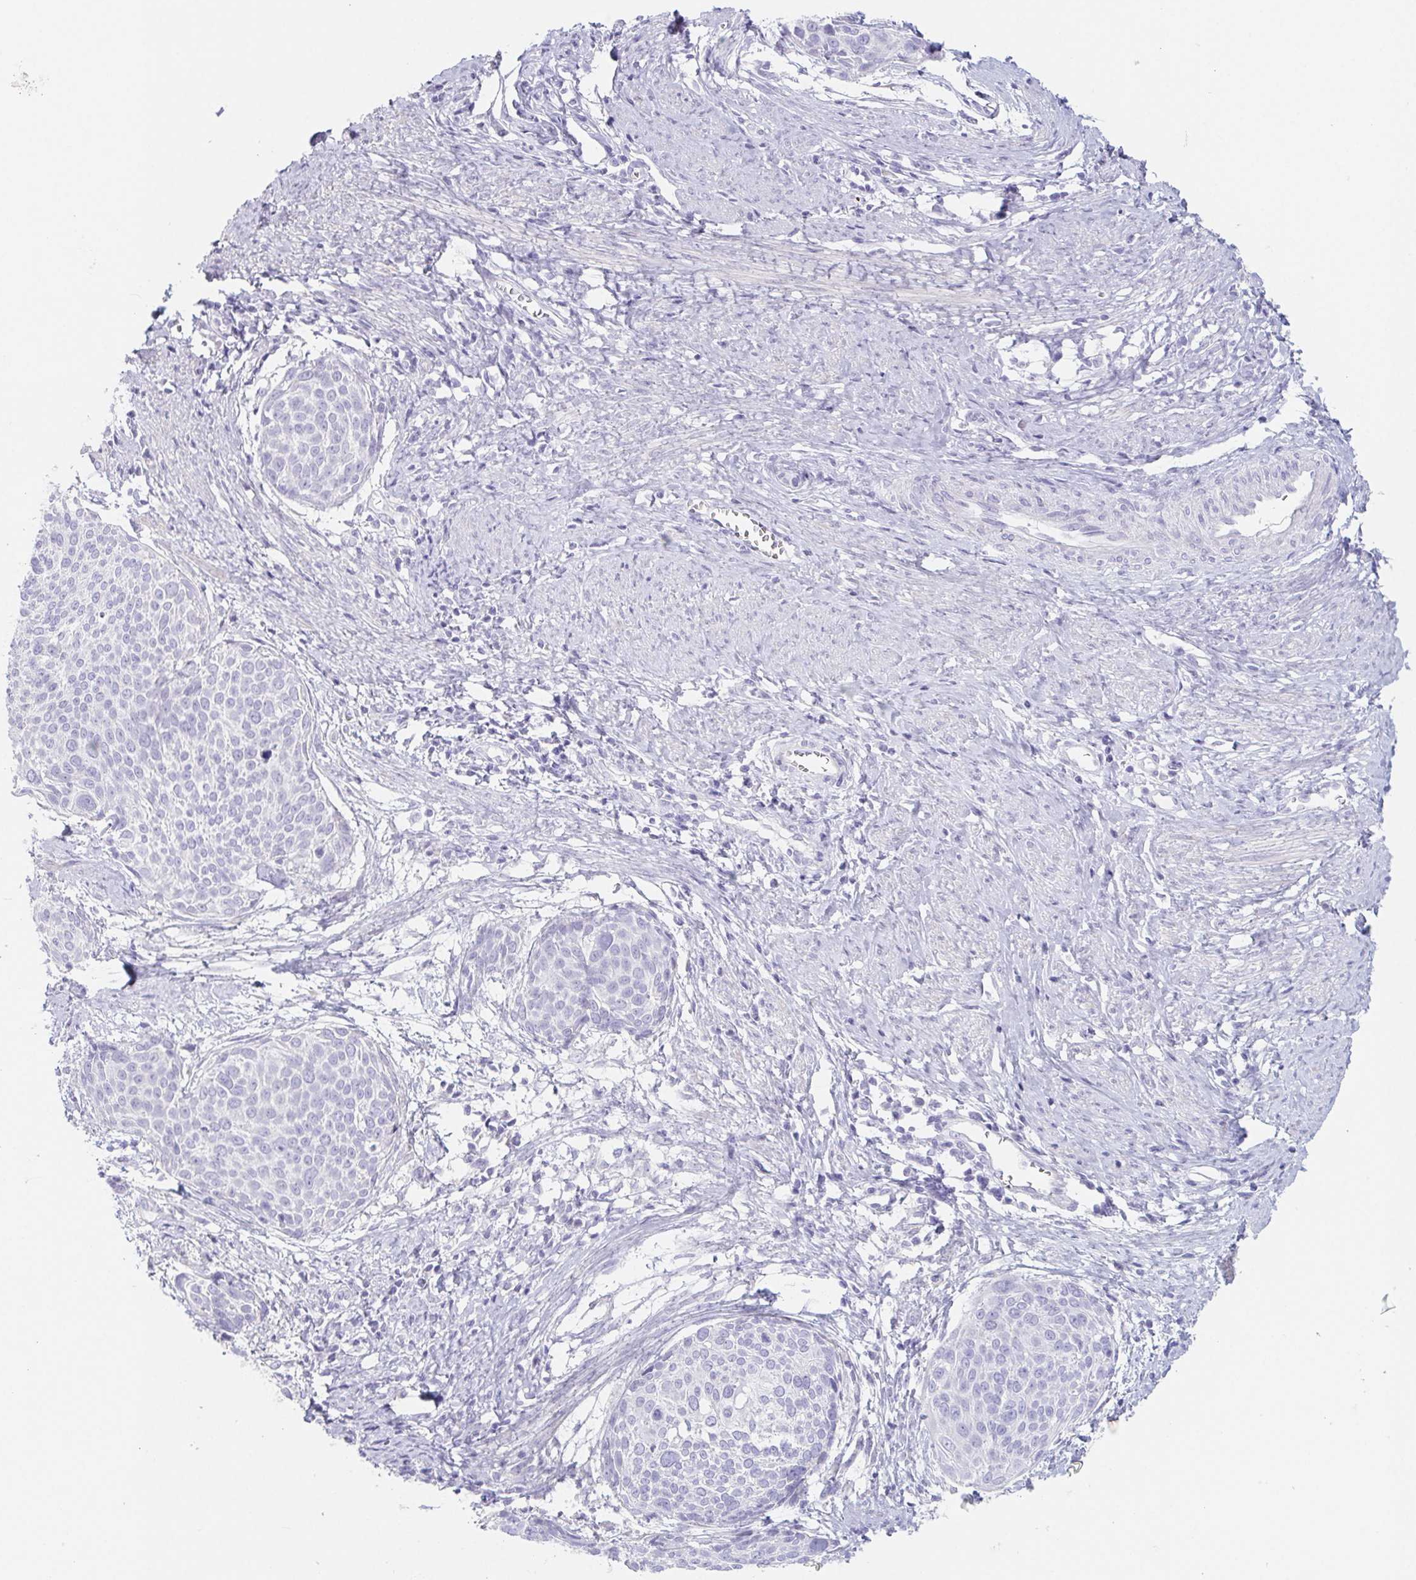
{"staining": {"intensity": "negative", "quantity": "none", "location": "none"}, "tissue": "cervical cancer", "cell_type": "Tumor cells", "image_type": "cancer", "snomed": [{"axis": "morphology", "description": "Squamous cell carcinoma, NOS"}, {"axis": "topography", "description": "Cervix"}], "caption": "Image shows no protein positivity in tumor cells of cervical cancer (squamous cell carcinoma) tissue.", "gene": "HDGFL1", "patient": {"sex": "female", "age": 39}}